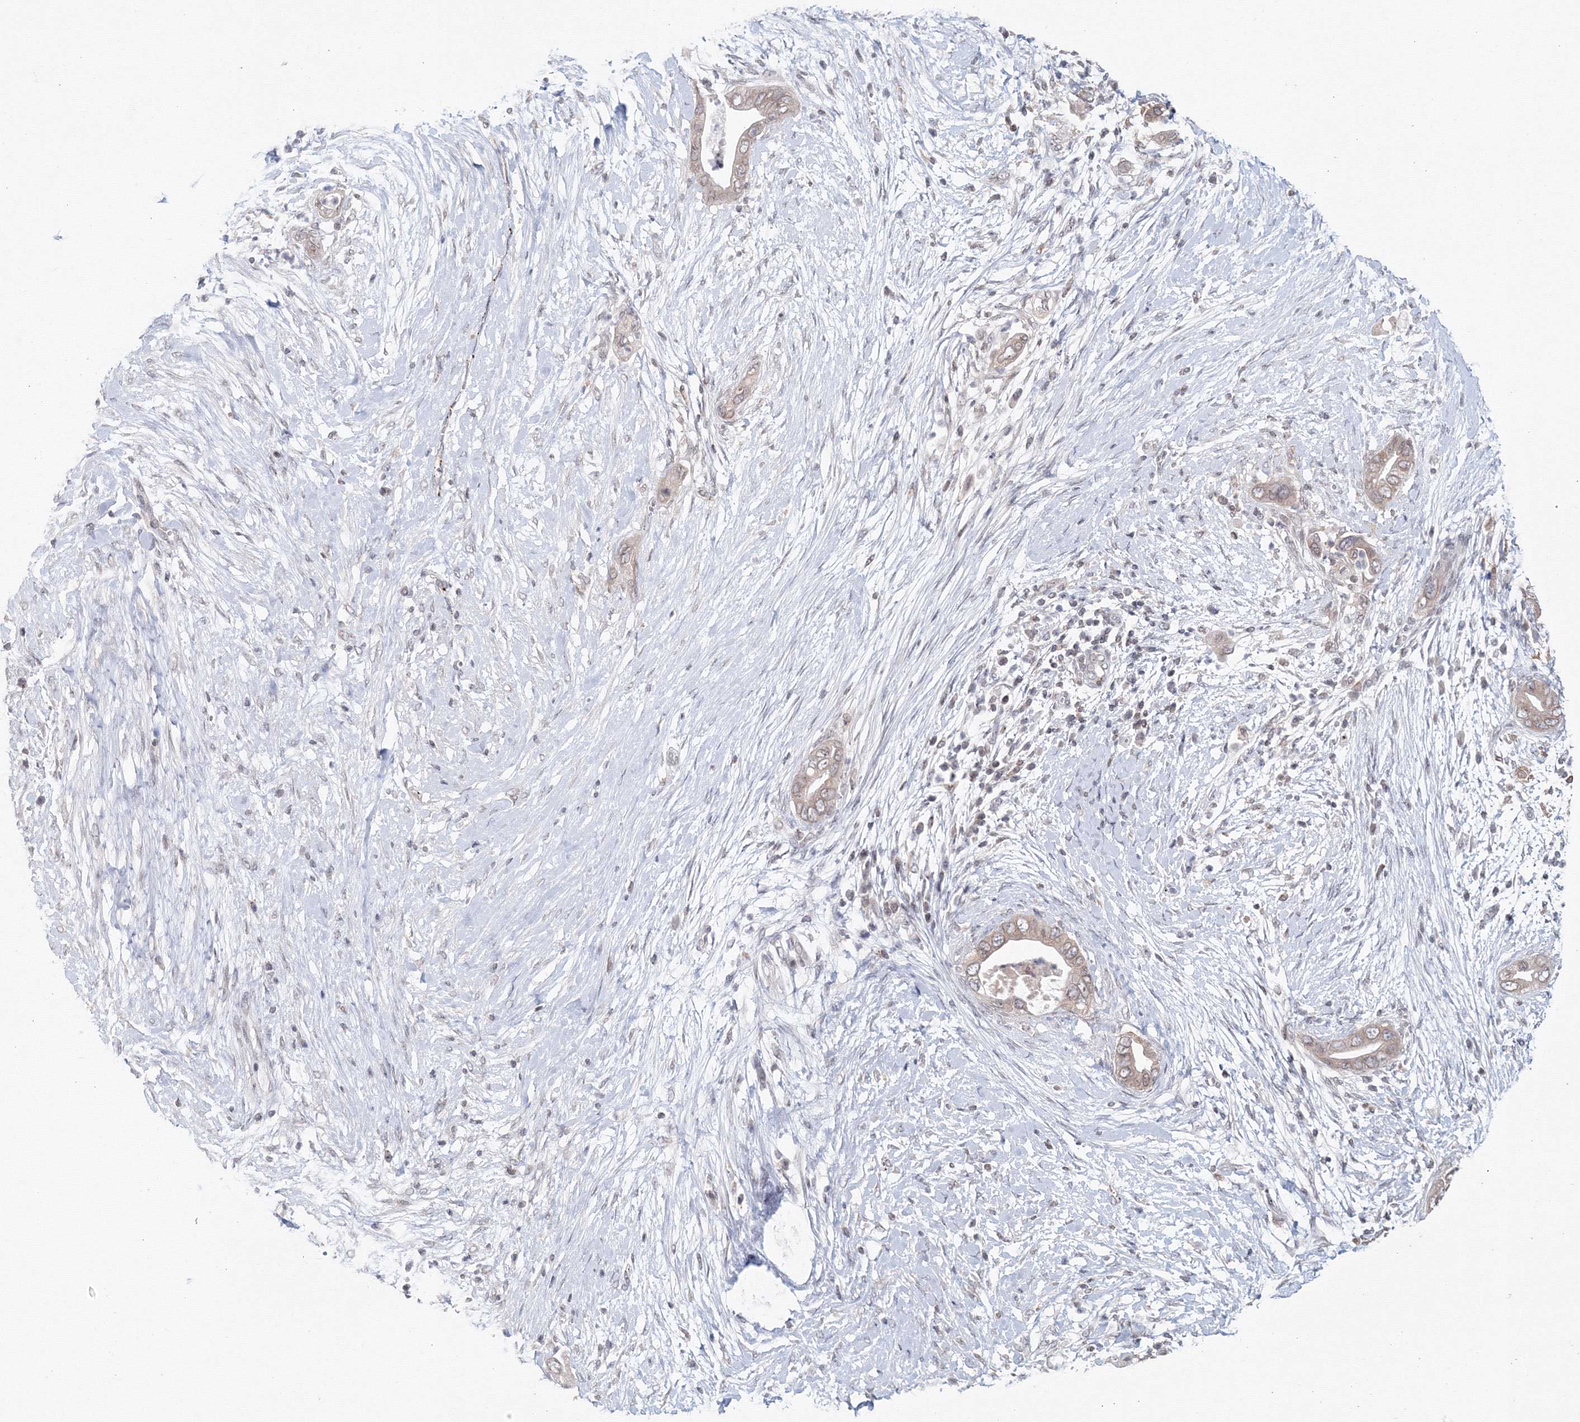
{"staining": {"intensity": "weak", "quantity": "25%-75%", "location": "cytoplasmic/membranous"}, "tissue": "pancreatic cancer", "cell_type": "Tumor cells", "image_type": "cancer", "snomed": [{"axis": "morphology", "description": "Adenocarcinoma, NOS"}, {"axis": "topography", "description": "Pancreas"}], "caption": "Pancreatic cancer (adenocarcinoma) tissue displays weak cytoplasmic/membranous staining in about 25%-75% of tumor cells", "gene": "SLC7A7", "patient": {"sex": "male", "age": 75}}